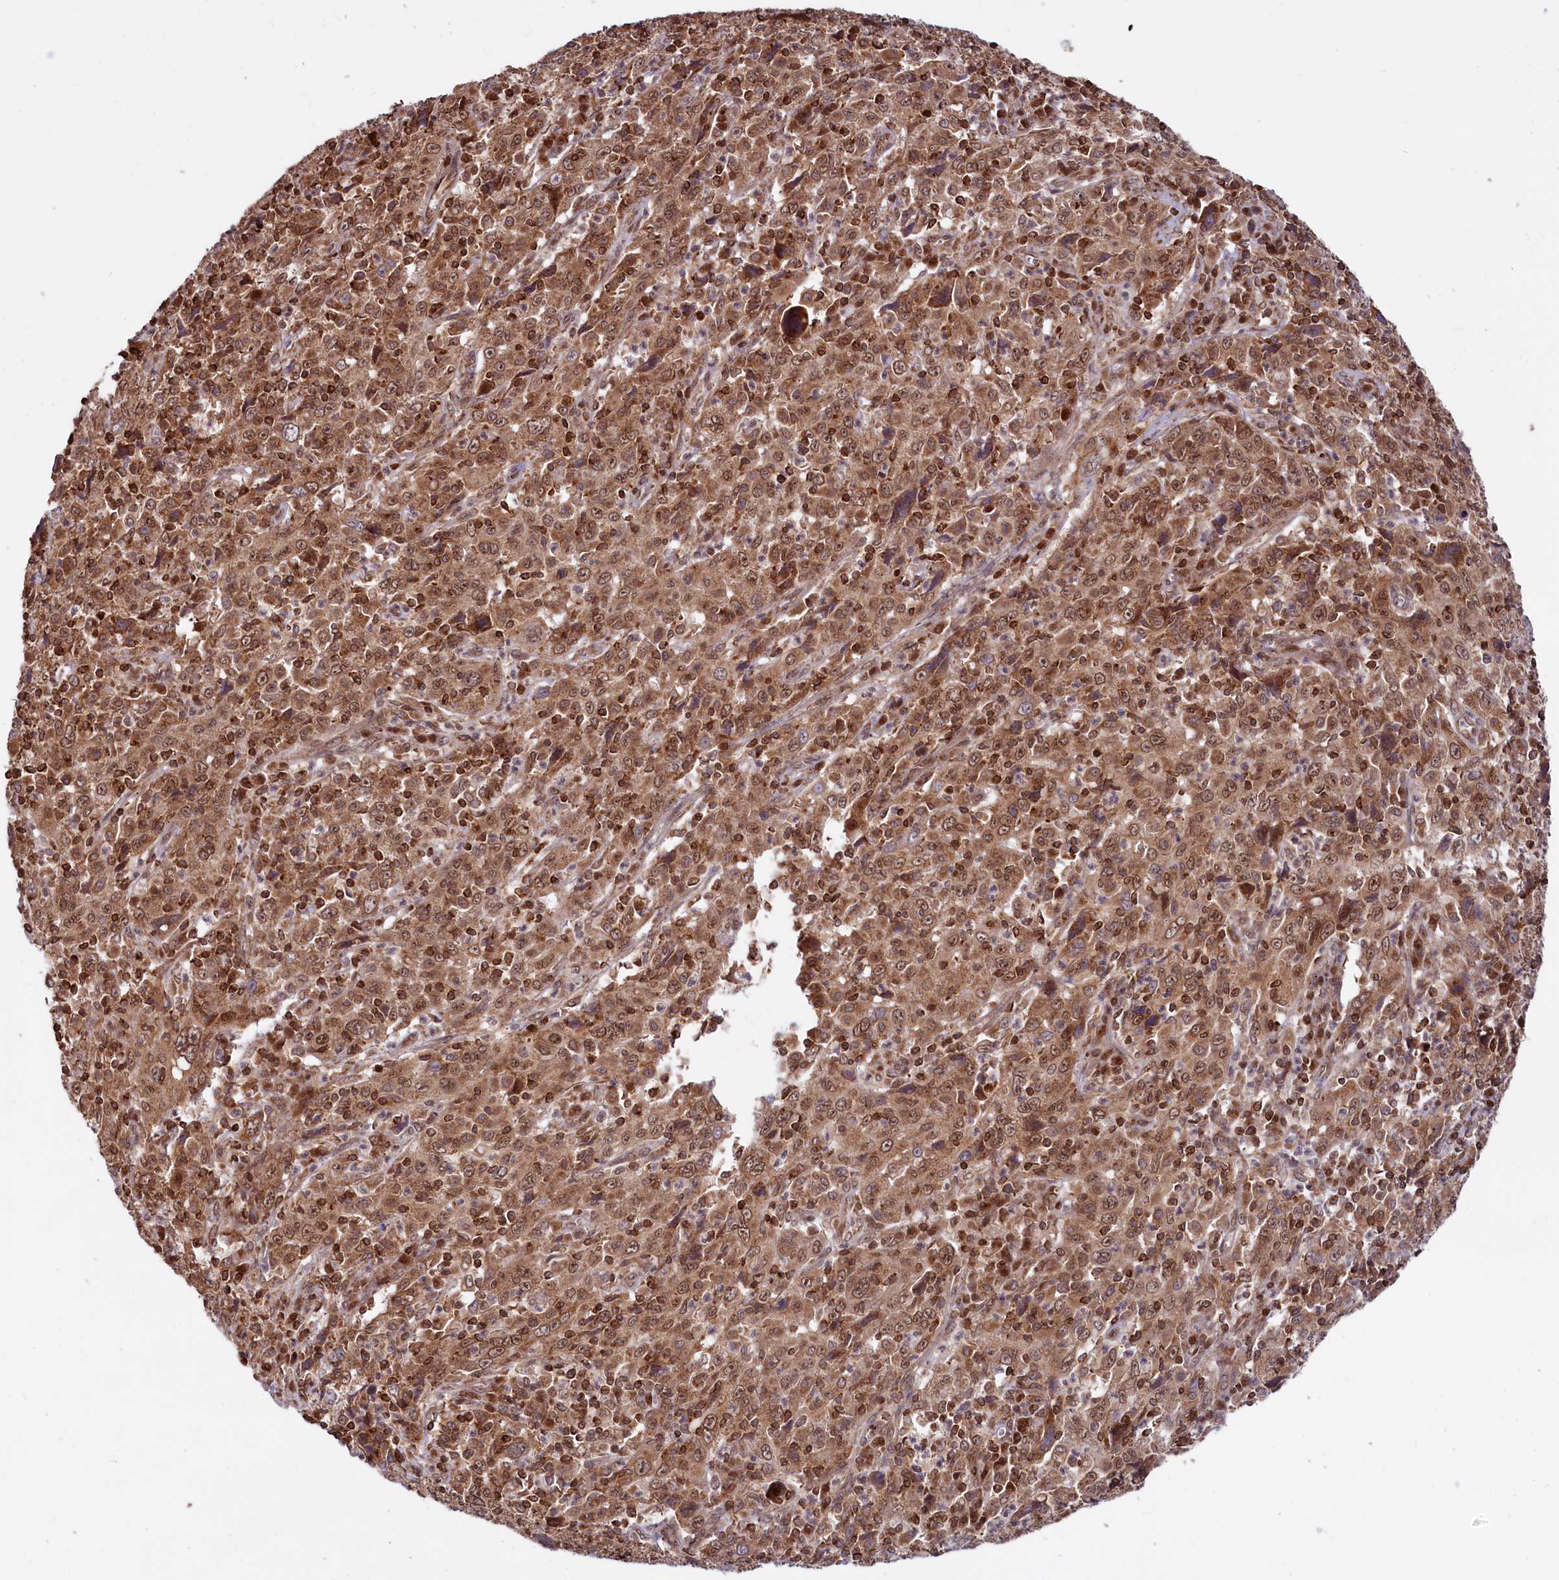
{"staining": {"intensity": "strong", "quantity": ">75%", "location": "cytoplasmic/membranous,nuclear"}, "tissue": "cervical cancer", "cell_type": "Tumor cells", "image_type": "cancer", "snomed": [{"axis": "morphology", "description": "Squamous cell carcinoma, NOS"}, {"axis": "topography", "description": "Cervix"}], "caption": "Brown immunohistochemical staining in cervical cancer (squamous cell carcinoma) displays strong cytoplasmic/membranous and nuclear positivity in approximately >75% of tumor cells. Immunohistochemistry (ihc) stains the protein of interest in brown and the nuclei are stained blue.", "gene": "PHC3", "patient": {"sex": "female", "age": 46}}